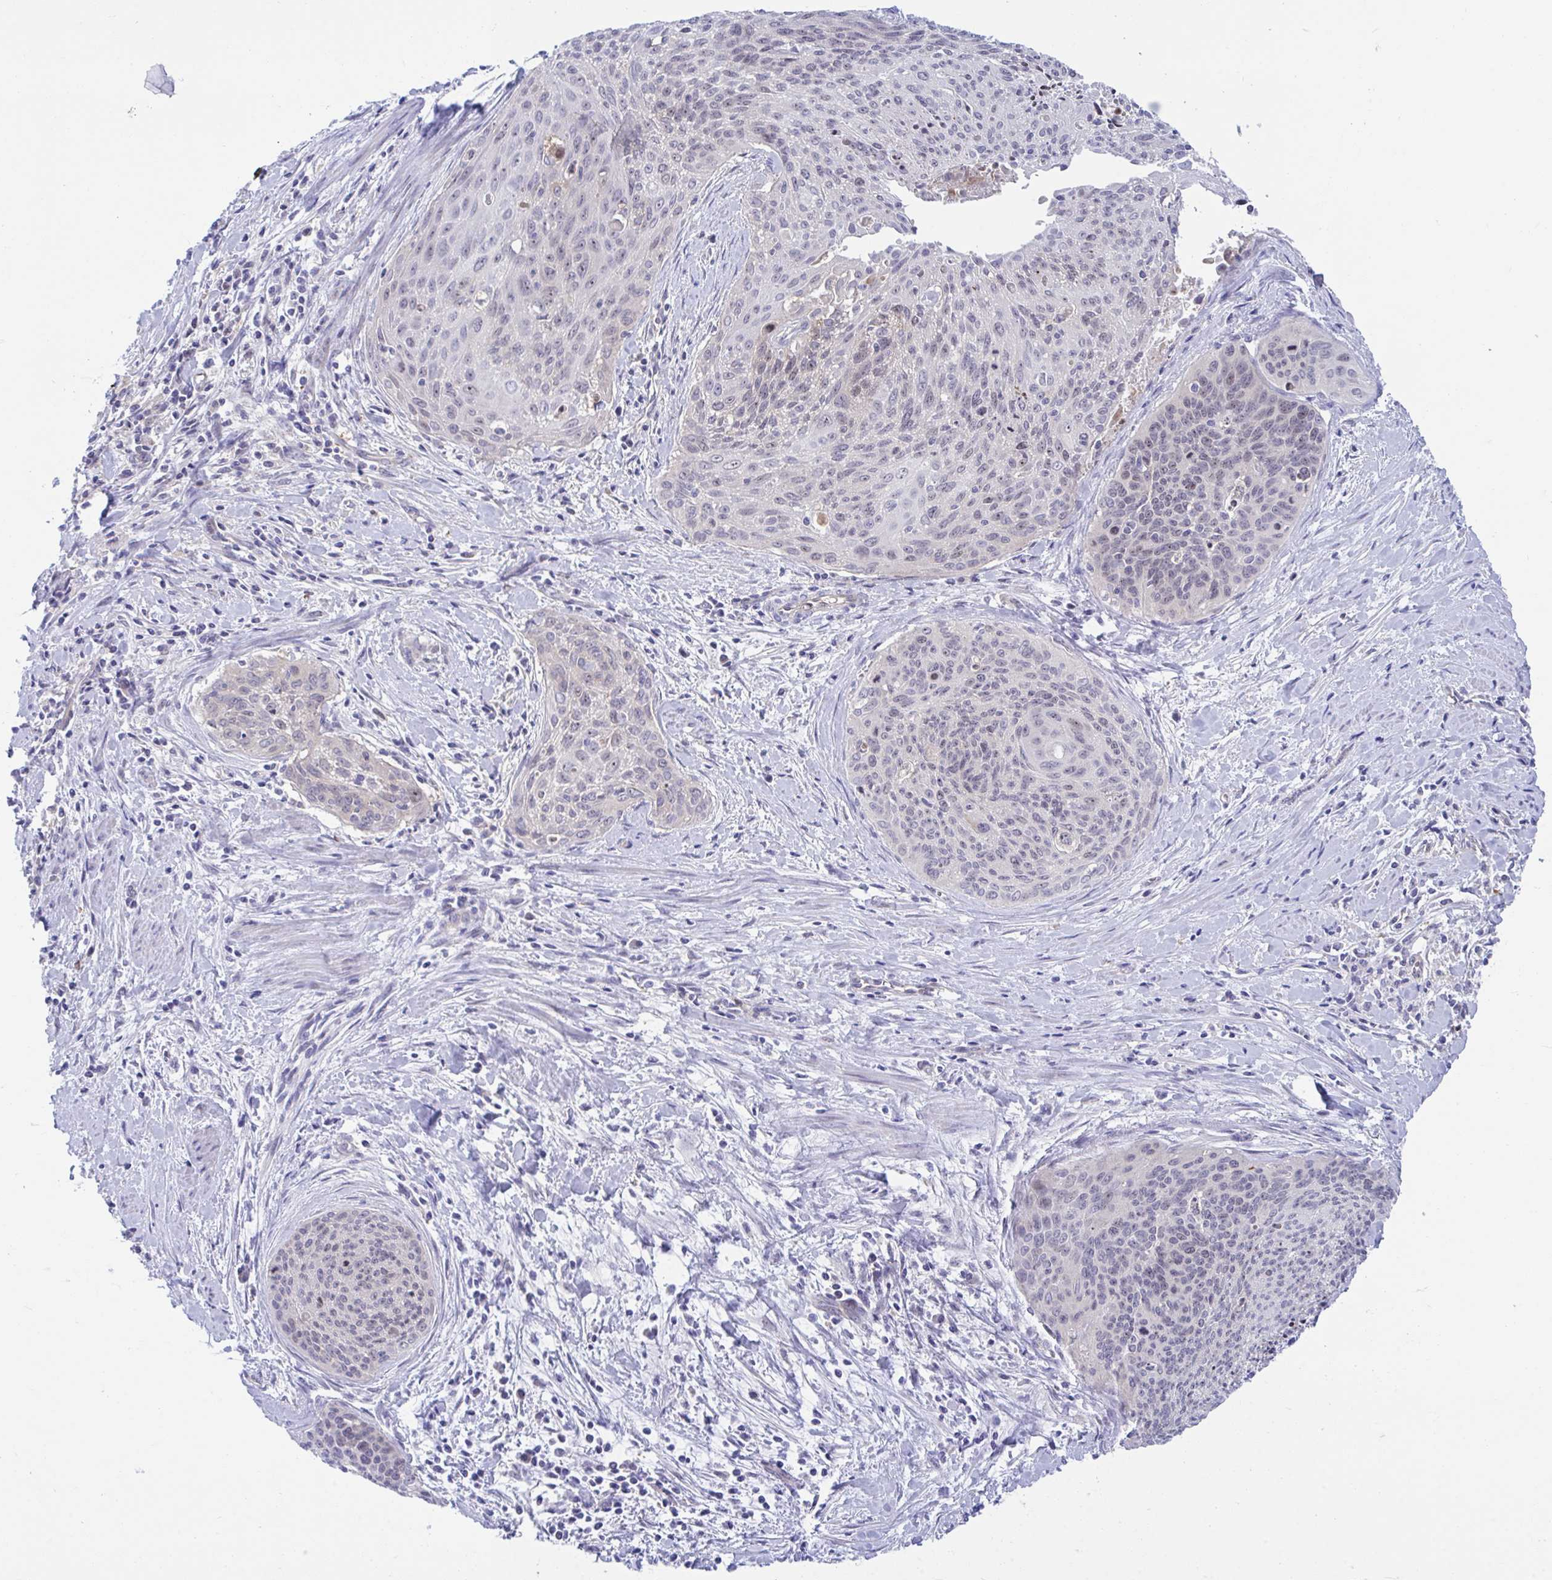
{"staining": {"intensity": "weak", "quantity": "<25%", "location": "nuclear"}, "tissue": "cervical cancer", "cell_type": "Tumor cells", "image_type": "cancer", "snomed": [{"axis": "morphology", "description": "Squamous cell carcinoma, NOS"}, {"axis": "topography", "description": "Cervix"}], "caption": "Cervical cancer (squamous cell carcinoma) was stained to show a protein in brown. There is no significant expression in tumor cells.", "gene": "CENPQ", "patient": {"sex": "female", "age": 55}}